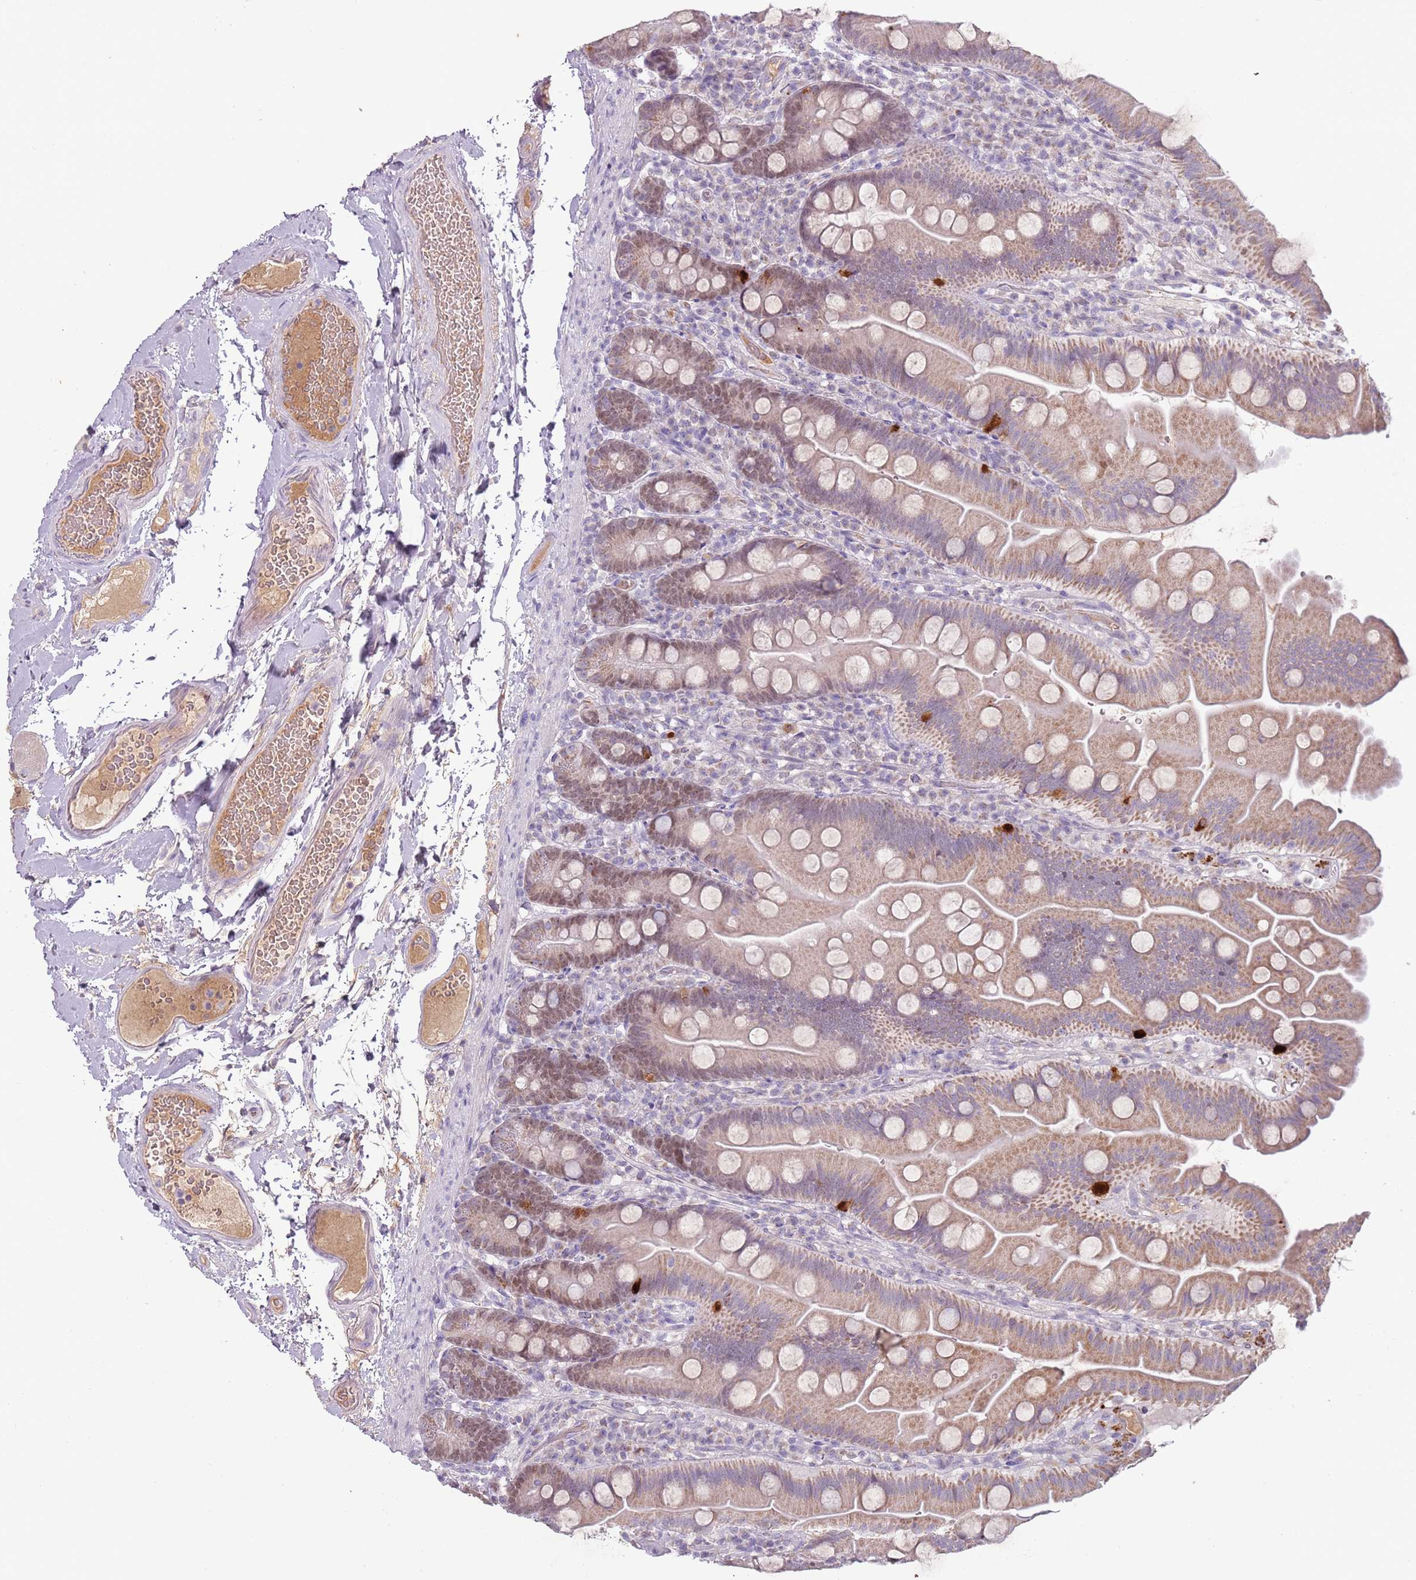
{"staining": {"intensity": "moderate", "quantity": "25%-75%", "location": "cytoplasmic/membranous,nuclear"}, "tissue": "small intestine", "cell_type": "Glandular cells", "image_type": "normal", "snomed": [{"axis": "morphology", "description": "Normal tissue, NOS"}, {"axis": "topography", "description": "Small intestine"}], "caption": "Unremarkable small intestine was stained to show a protein in brown. There is medium levels of moderate cytoplasmic/membranous,nuclear expression in approximately 25%-75% of glandular cells.", "gene": "SYS1", "patient": {"sex": "female", "age": 68}}